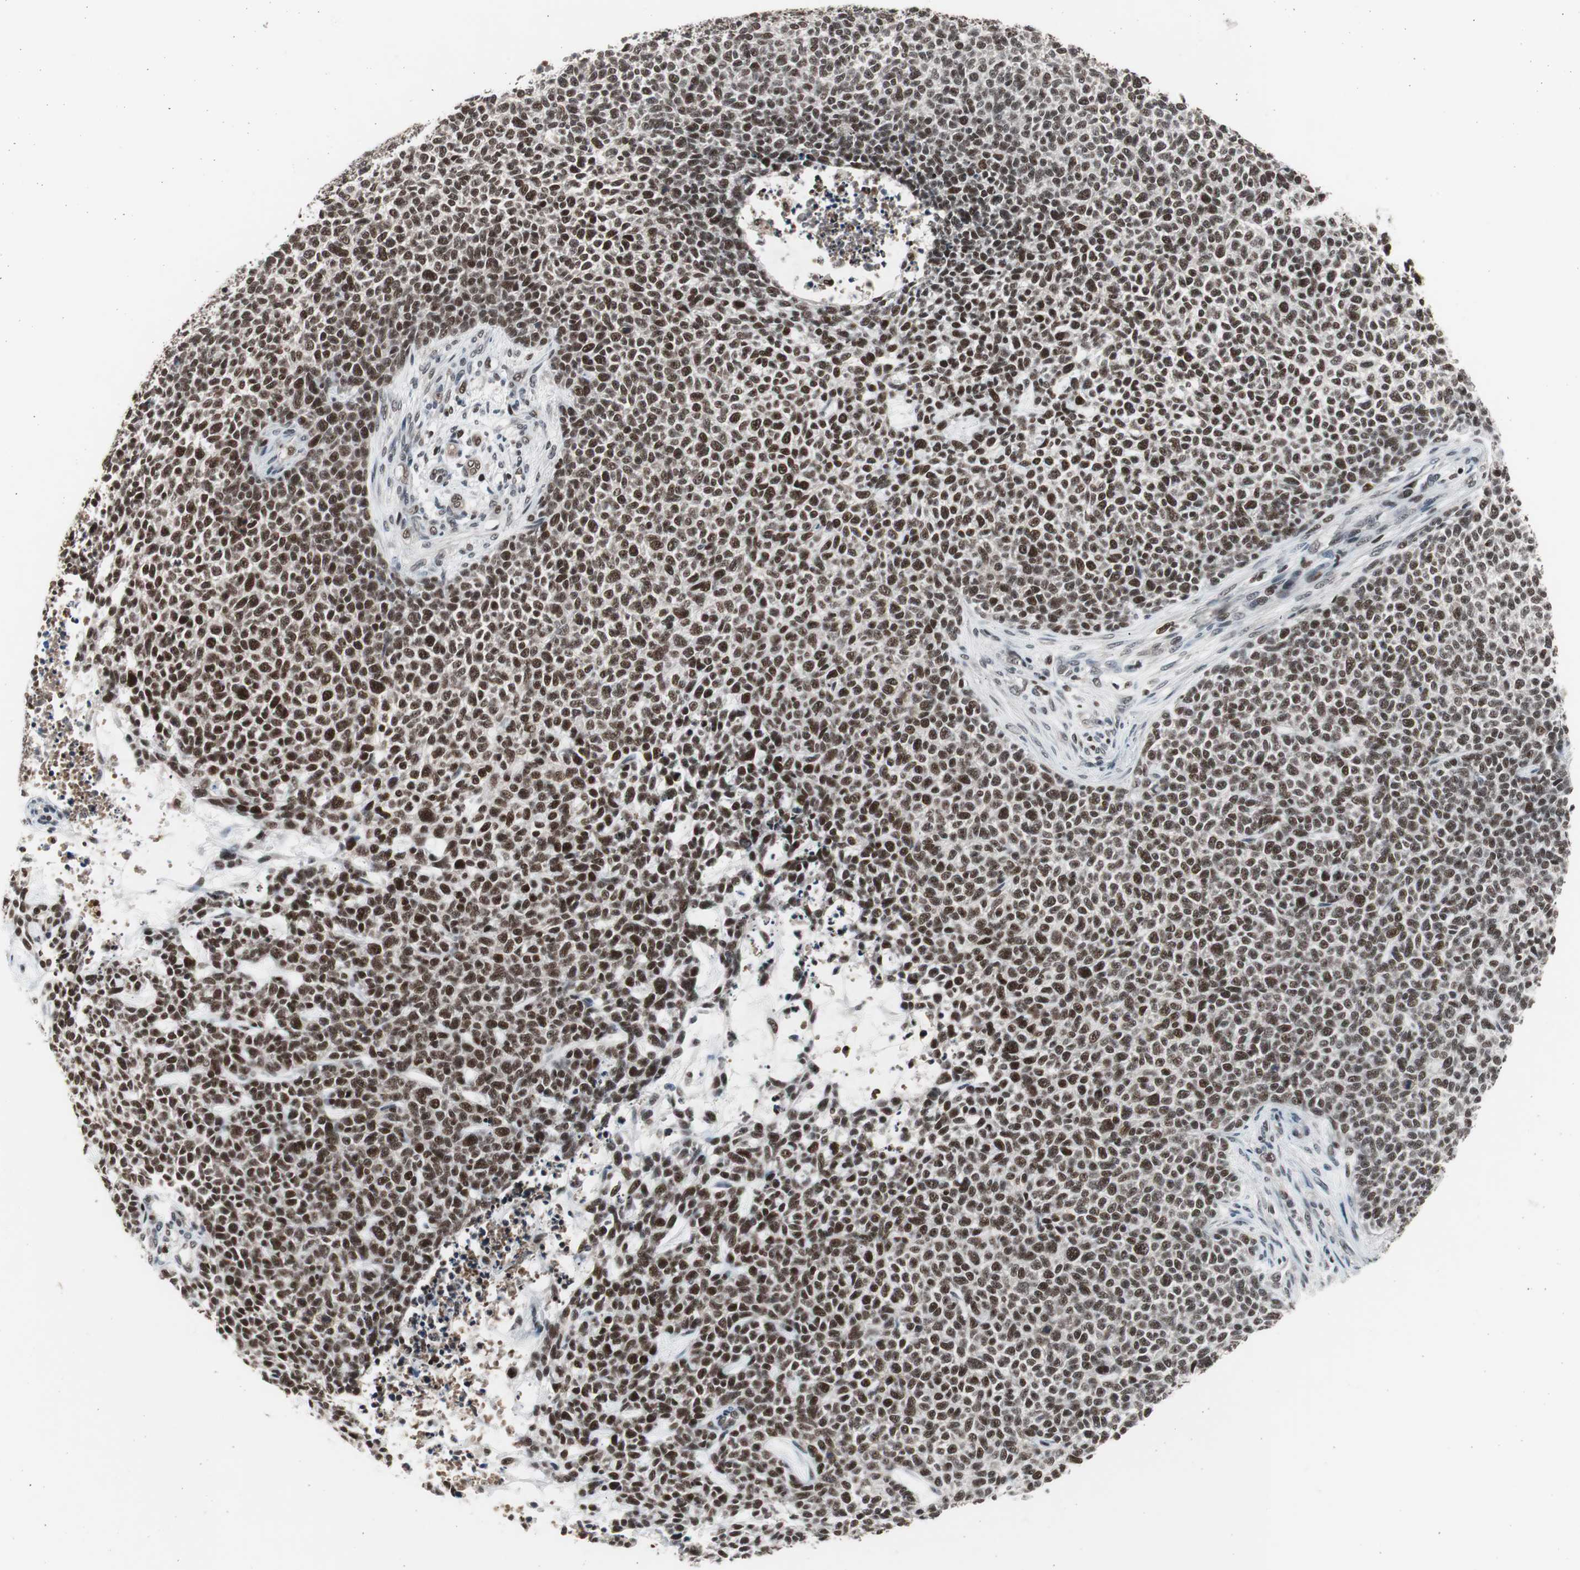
{"staining": {"intensity": "strong", "quantity": ">75%", "location": "nuclear"}, "tissue": "skin cancer", "cell_type": "Tumor cells", "image_type": "cancer", "snomed": [{"axis": "morphology", "description": "Basal cell carcinoma"}, {"axis": "topography", "description": "Skin"}], "caption": "Basal cell carcinoma (skin) tissue demonstrates strong nuclear staining in about >75% of tumor cells", "gene": "RPA1", "patient": {"sex": "female", "age": 84}}